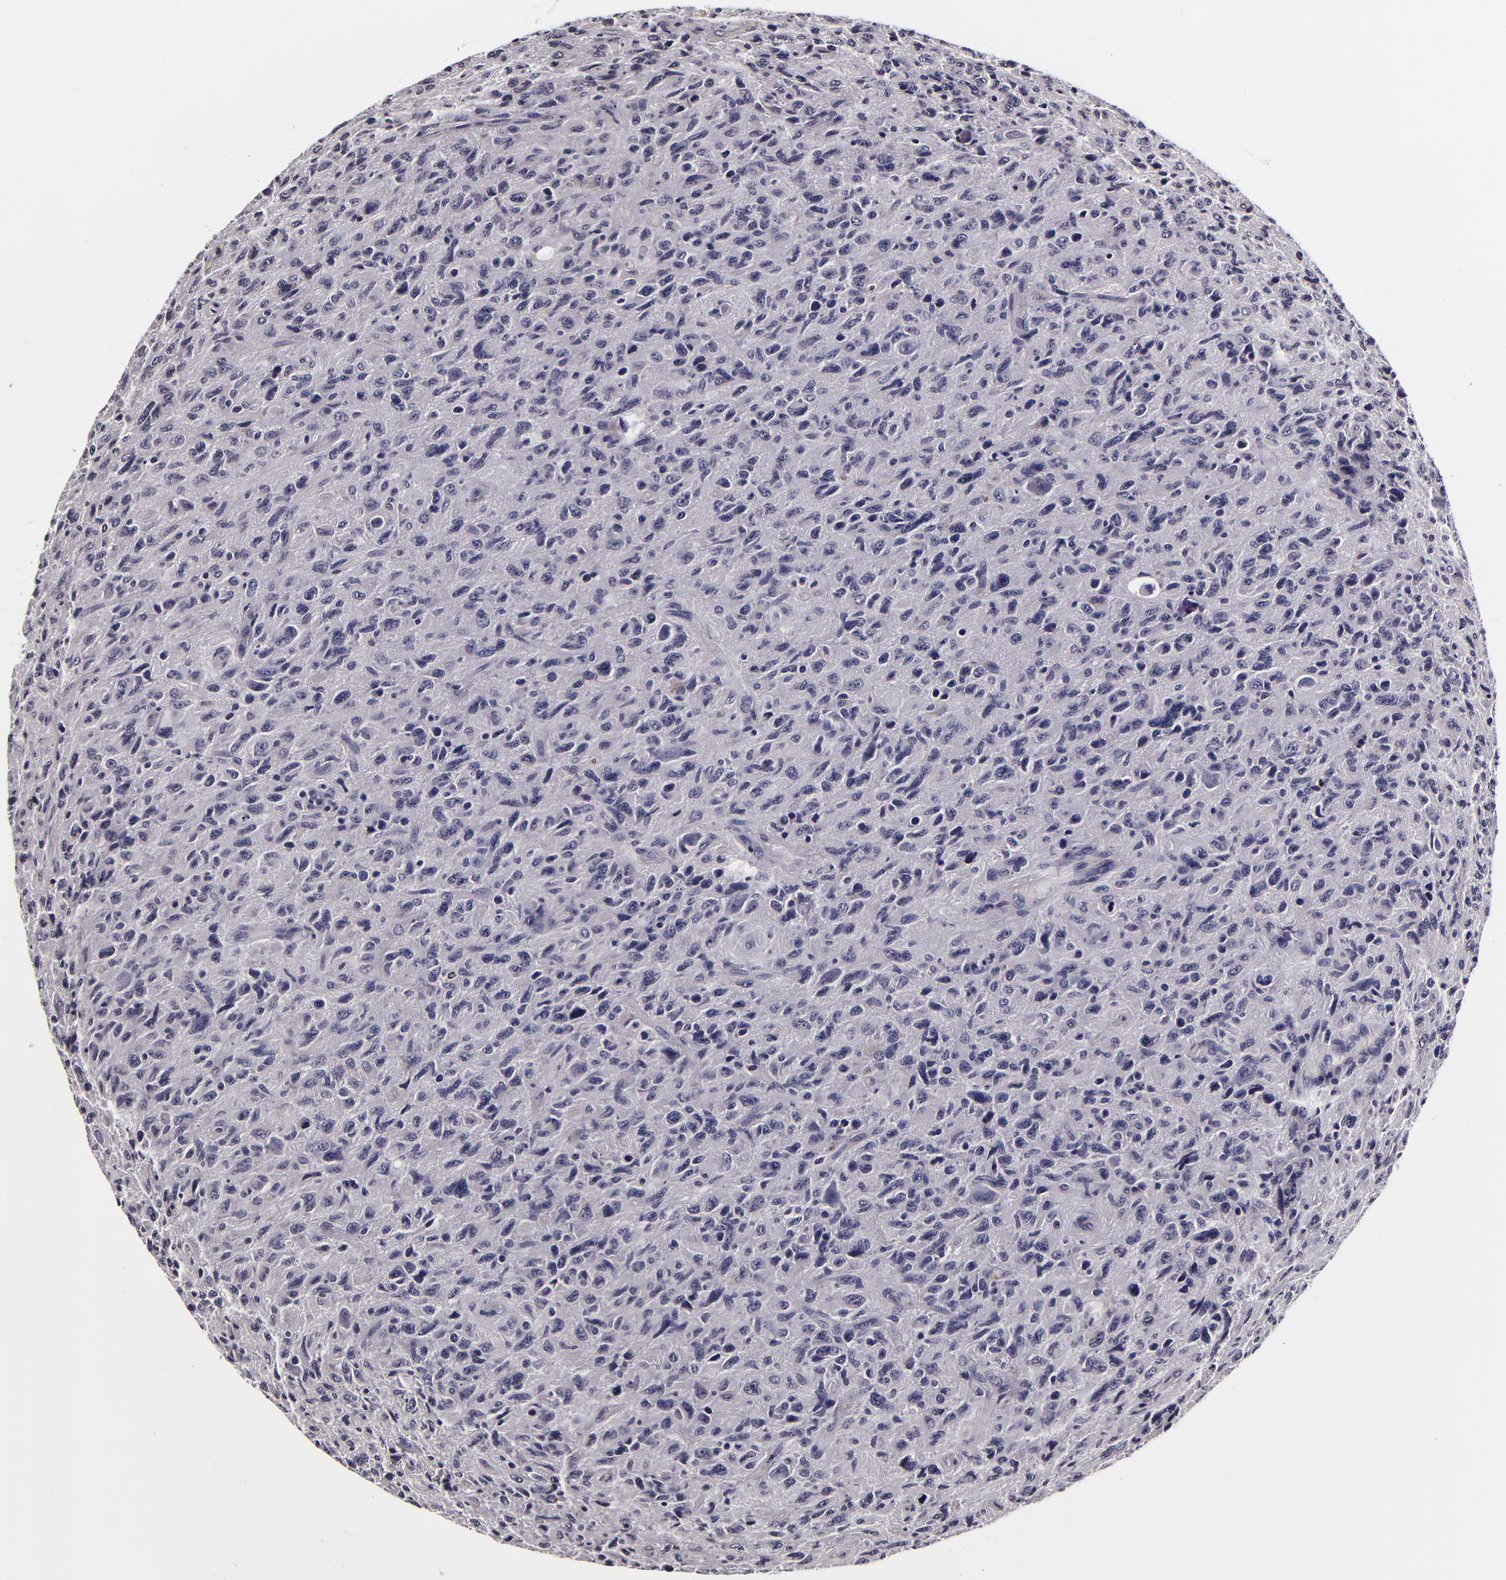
{"staining": {"intensity": "negative", "quantity": "none", "location": "none"}, "tissue": "glioma", "cell_type": "Tumor cells", "image_type": "cancer", "snomed": [{"axis": "morphology", "description": "Glioma, malignant, High grade"}, {"axis": "topography", "description": "Brain"}], "caption": "This is a histopathology image of immunohistochemistry staining of glioma, which shows no staining in tumor cells.", "gene": "LGALS3BP", "patient": {"sex": "female", "age": 60}}